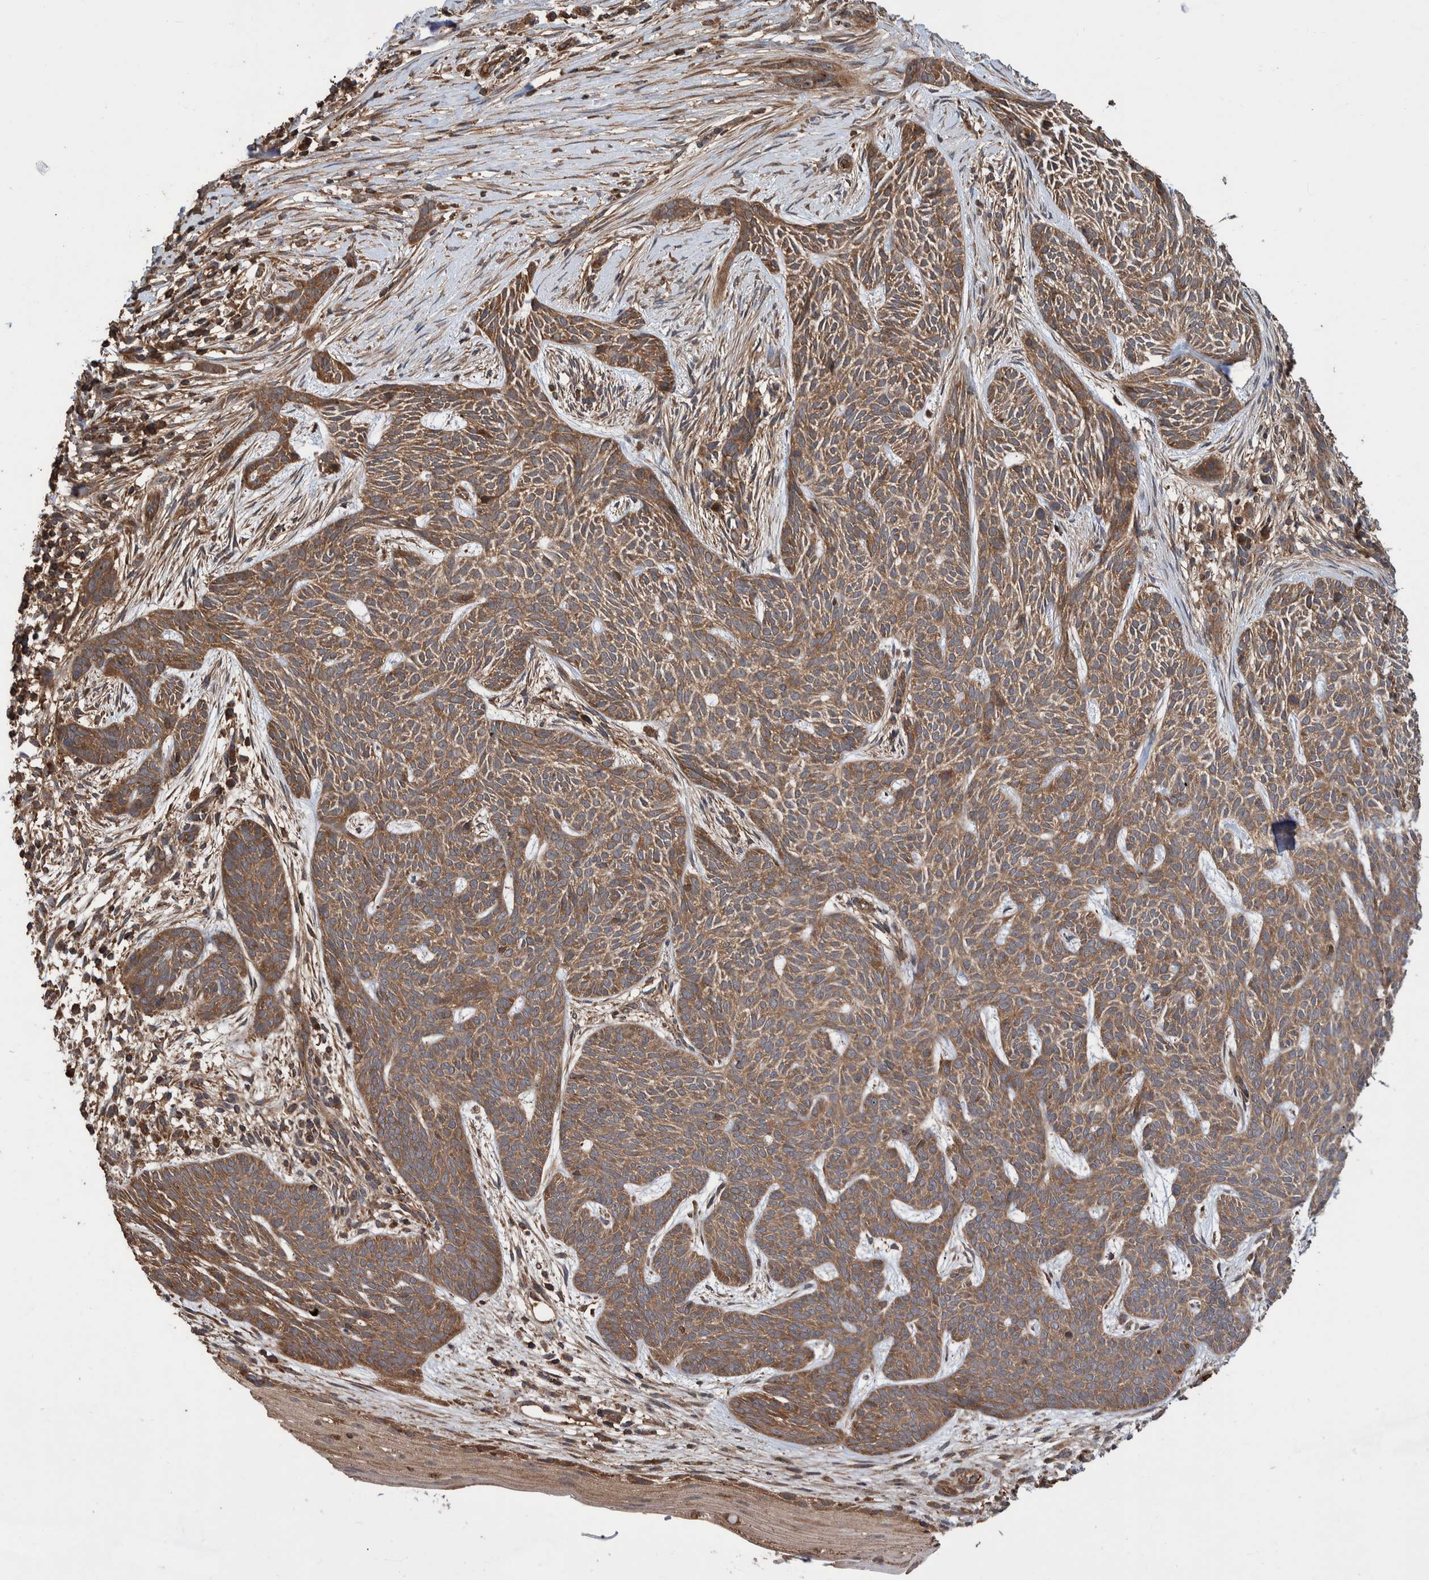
{"staining": {"intensity": "moderate", "quantity": ">75%", "location": "cytoplasmic/membranous"}, "tissue": "skin cancer", "cell_type": "Tumor cells", "image_type": "cancer", "snomed": [{"axis": "morphology", "description": "Basal cell carcinoma"}, {"axis": "topography", "description": "Skin"}], "caption": "Brown immunohistochemical staining in skin cancer (basal cell carcinoma) exhibits moderate cytoplasmic/membranous positivity in approximately >75% of tumor cells.", "gene": "VBP1", "patient": {"sex": "female", "age": 59}}